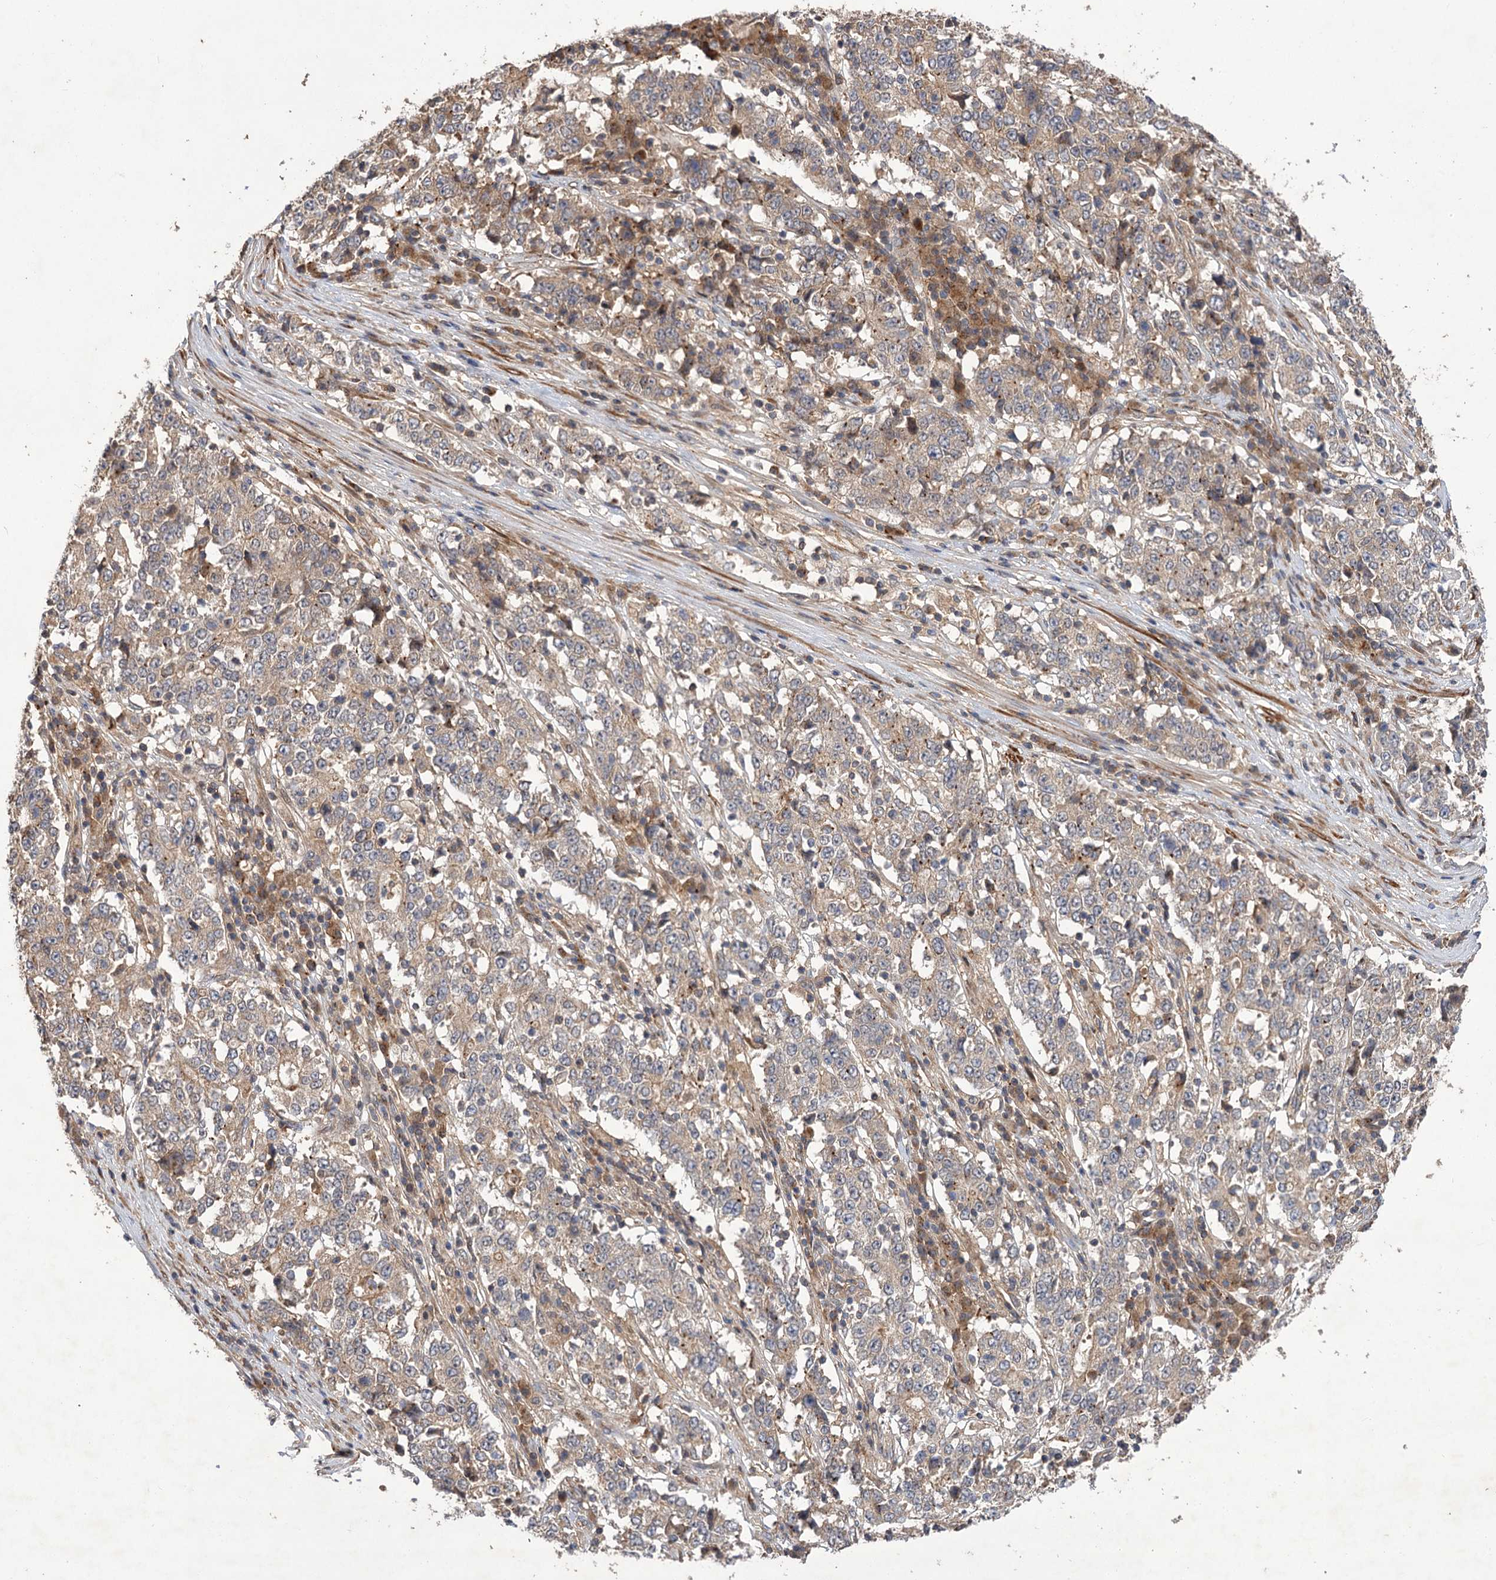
{"staining": {"intensity": "weak", "quantity": "25%-75%", "location": "cytoplasmic/membranous"}, "tissue": "stomach cancer", "cell_type": "Tumor cells", "image_type": "cancer", "snomed": [{"axis": "morphology", "description": "Adenocarcinoma, NOS"}, {"axis": "topography", "description": "Stomach"}], "caption": "Weak cytoplasmic/membranous expression for a protein is present in about 25%-75% of tumor cells of adenocarcinoma (stomach) using IHC.", "gene": "FBXW8", "patient": {"sex": "male", "age": 59}}